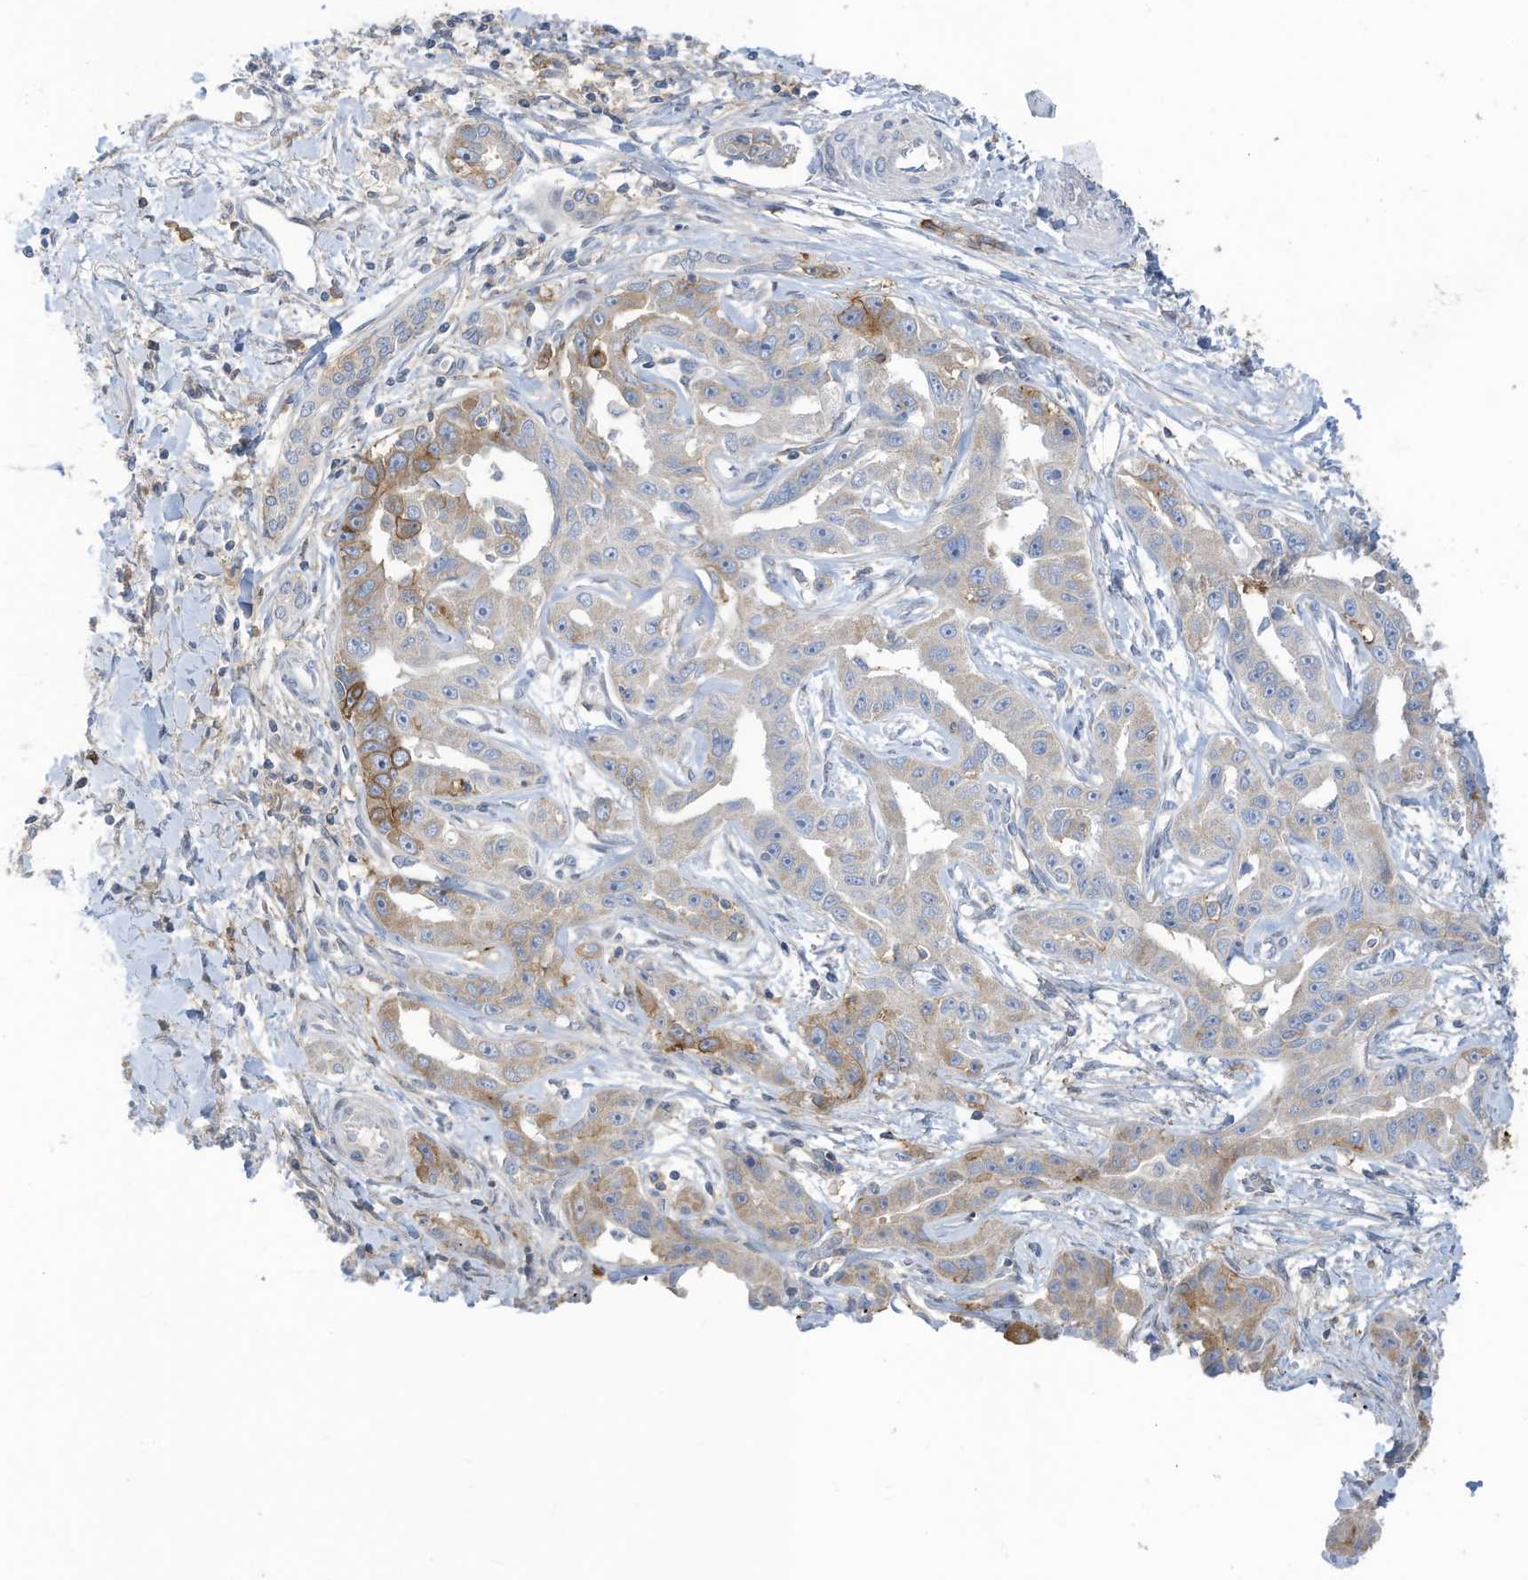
{"staining": {"intensity": "moderate", "quantity": "<25%", "location": "cytoplasmic/membranous"}, "tissue": "liver cancer", "cell_type": "Tumor cells", "image_type": "cancer", "snomed": [{"axis": "morphology", "description": "Cholangiocarcinoma"}, {"axis": "topography", "description": "Liver"}], "caption": "Immunohistochemistry (IHC) histopathology image of neoplastic tissue: liver cholangiocarcinoma stained using immunohistochemistry (IHC) exhibits low levels of moderate protein expression localized specifically in the cytoplasmic/membranous of tumor cells, appearing as a cytoplasmic/membranous brown color.", "gene": "SLC1A5", "patient": {"sex": "male", "age": 59}}